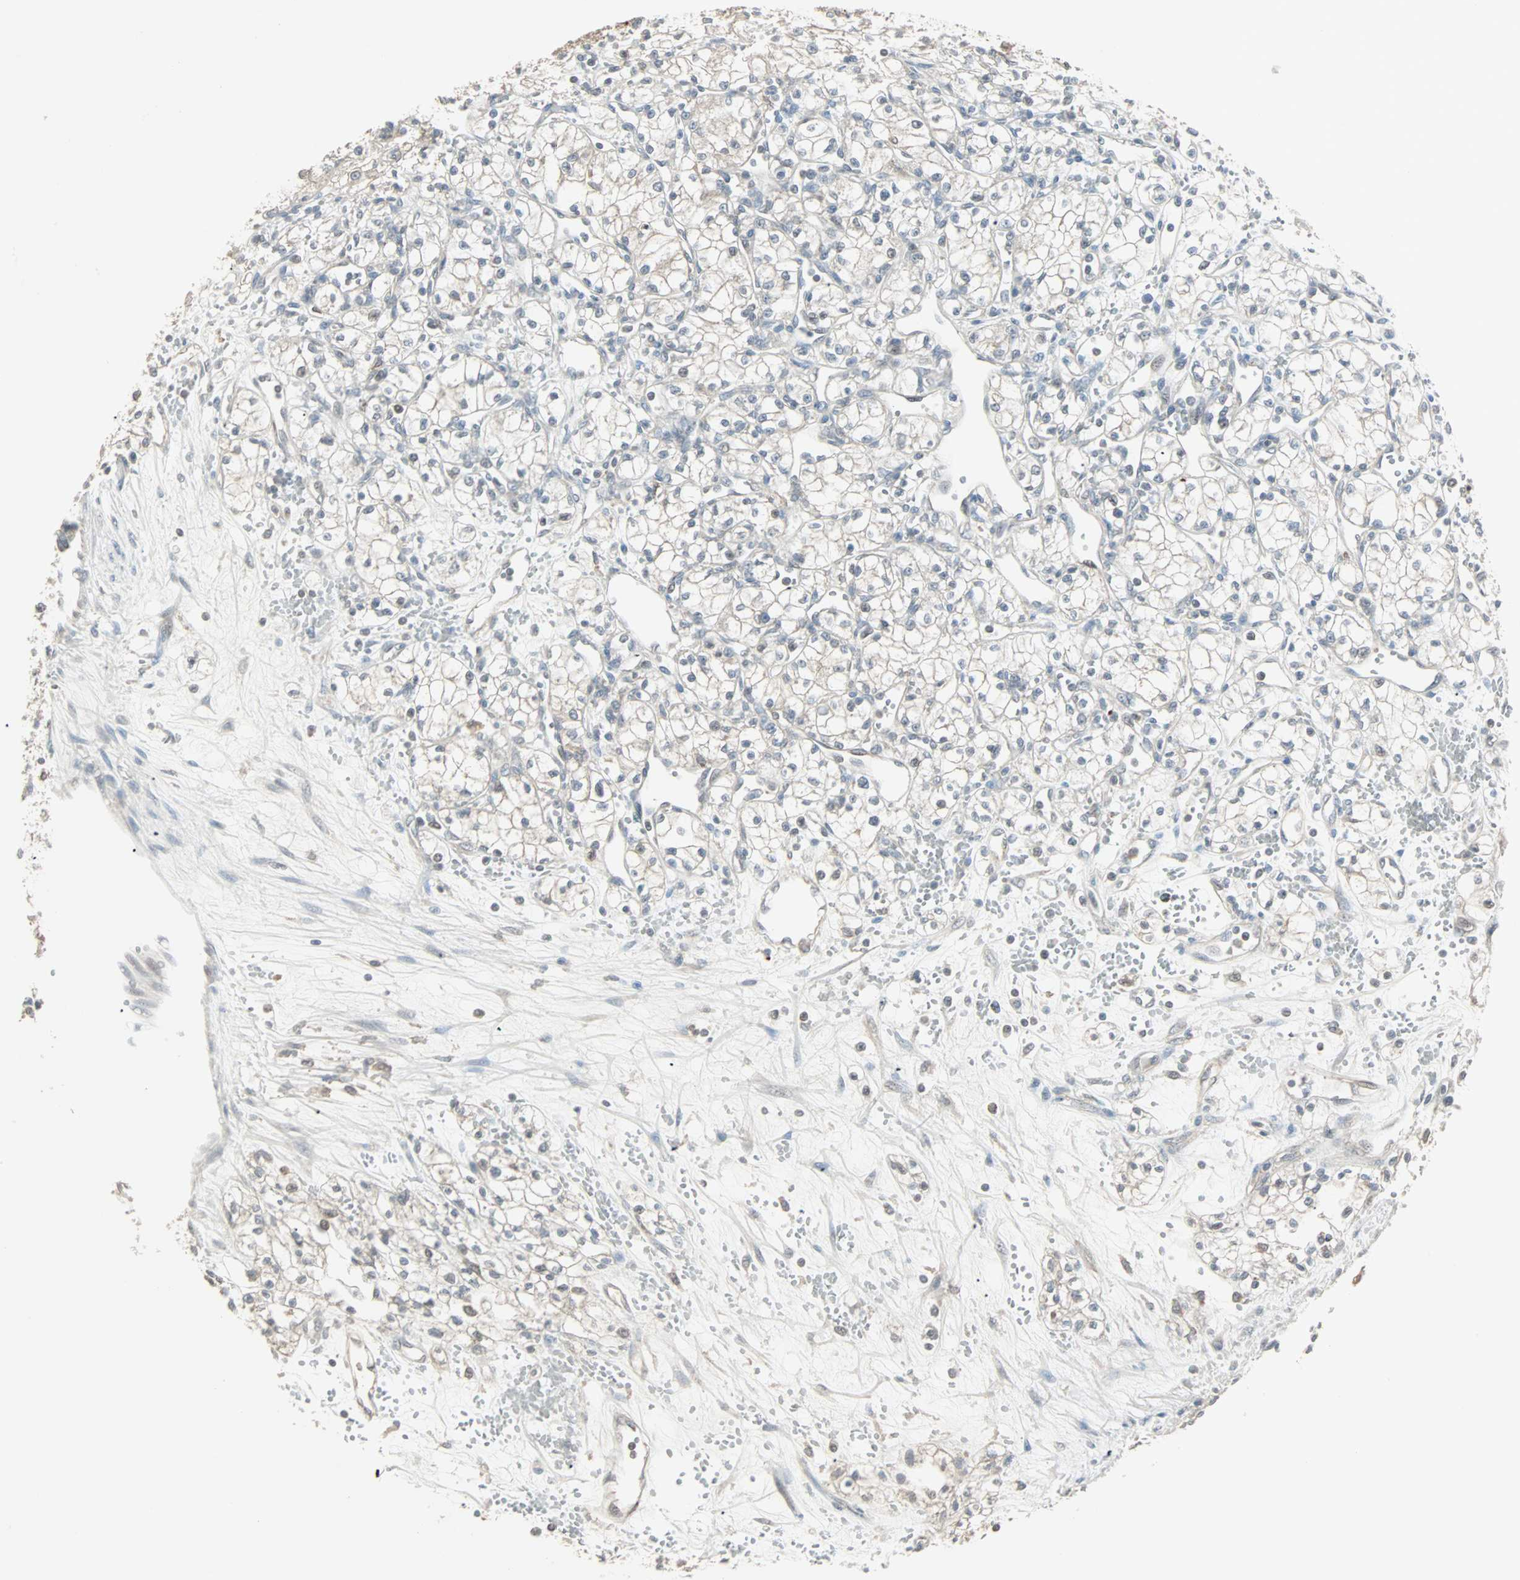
{"staining": {"intensity": "weak", "quantity": ">75%", "location": "cytoplasmic/membranous"}, "tissue": "renal cancer", "cell_type": "Tumor cells", "image_type": "cancer", "snomed": [{"axis": "morphology", "description": "Normal tissue, NOS"}, {"axis": "morphology", "description": "Adenocarcinoma, NOS"}, {"axis": "topography", "description": "Kidney"}], "caption": "Human adenocarcinoma (renal) stained with a protein marker displays weak staining in tumor cells.", "gene": "KDM4A", "patient": {"sex": "male", "age": 59}}